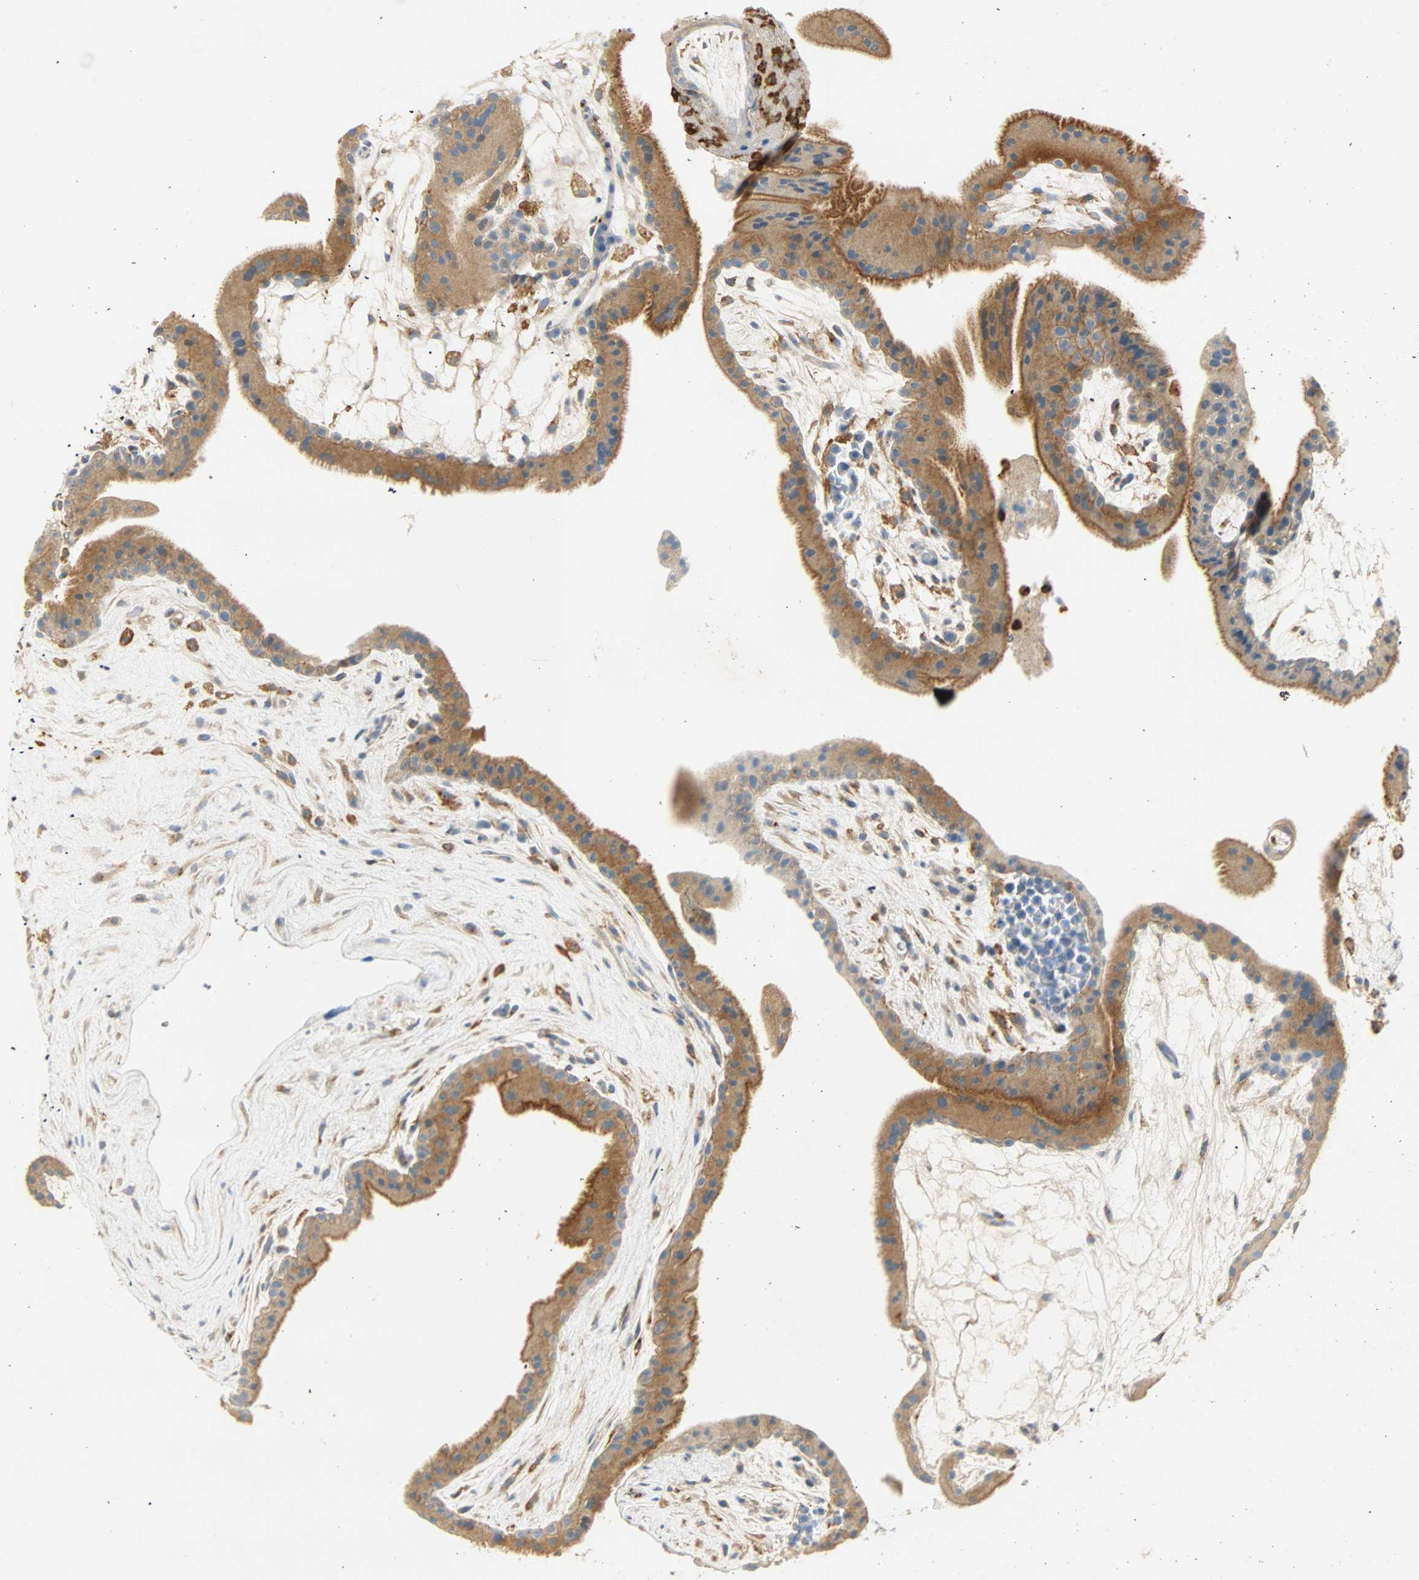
{"staining": {"intensity": "moderate", "quantity": ">75%", "location": "cytoplasmic/membranous"}, "tissue": "placenta", "cell_type": "Trophoblastic cells", "image_type": "normal", "snomed": [{"axis": "morphology", "description": "Normal tissue, NOS"}, {"axis": "topography", "description": "Placenta"}], "caption": "An immunohistochemistry (IHC) image of unremarkable tissue is shown. Protein staining in brown shows moderate cytoplasmic/membranous positivity in placenta within trophoblastic cells. (IHC, brightfield microscopy, high magnification).", "gene": "FMNL1", "patient": {"sex": "female", "age": 19}}